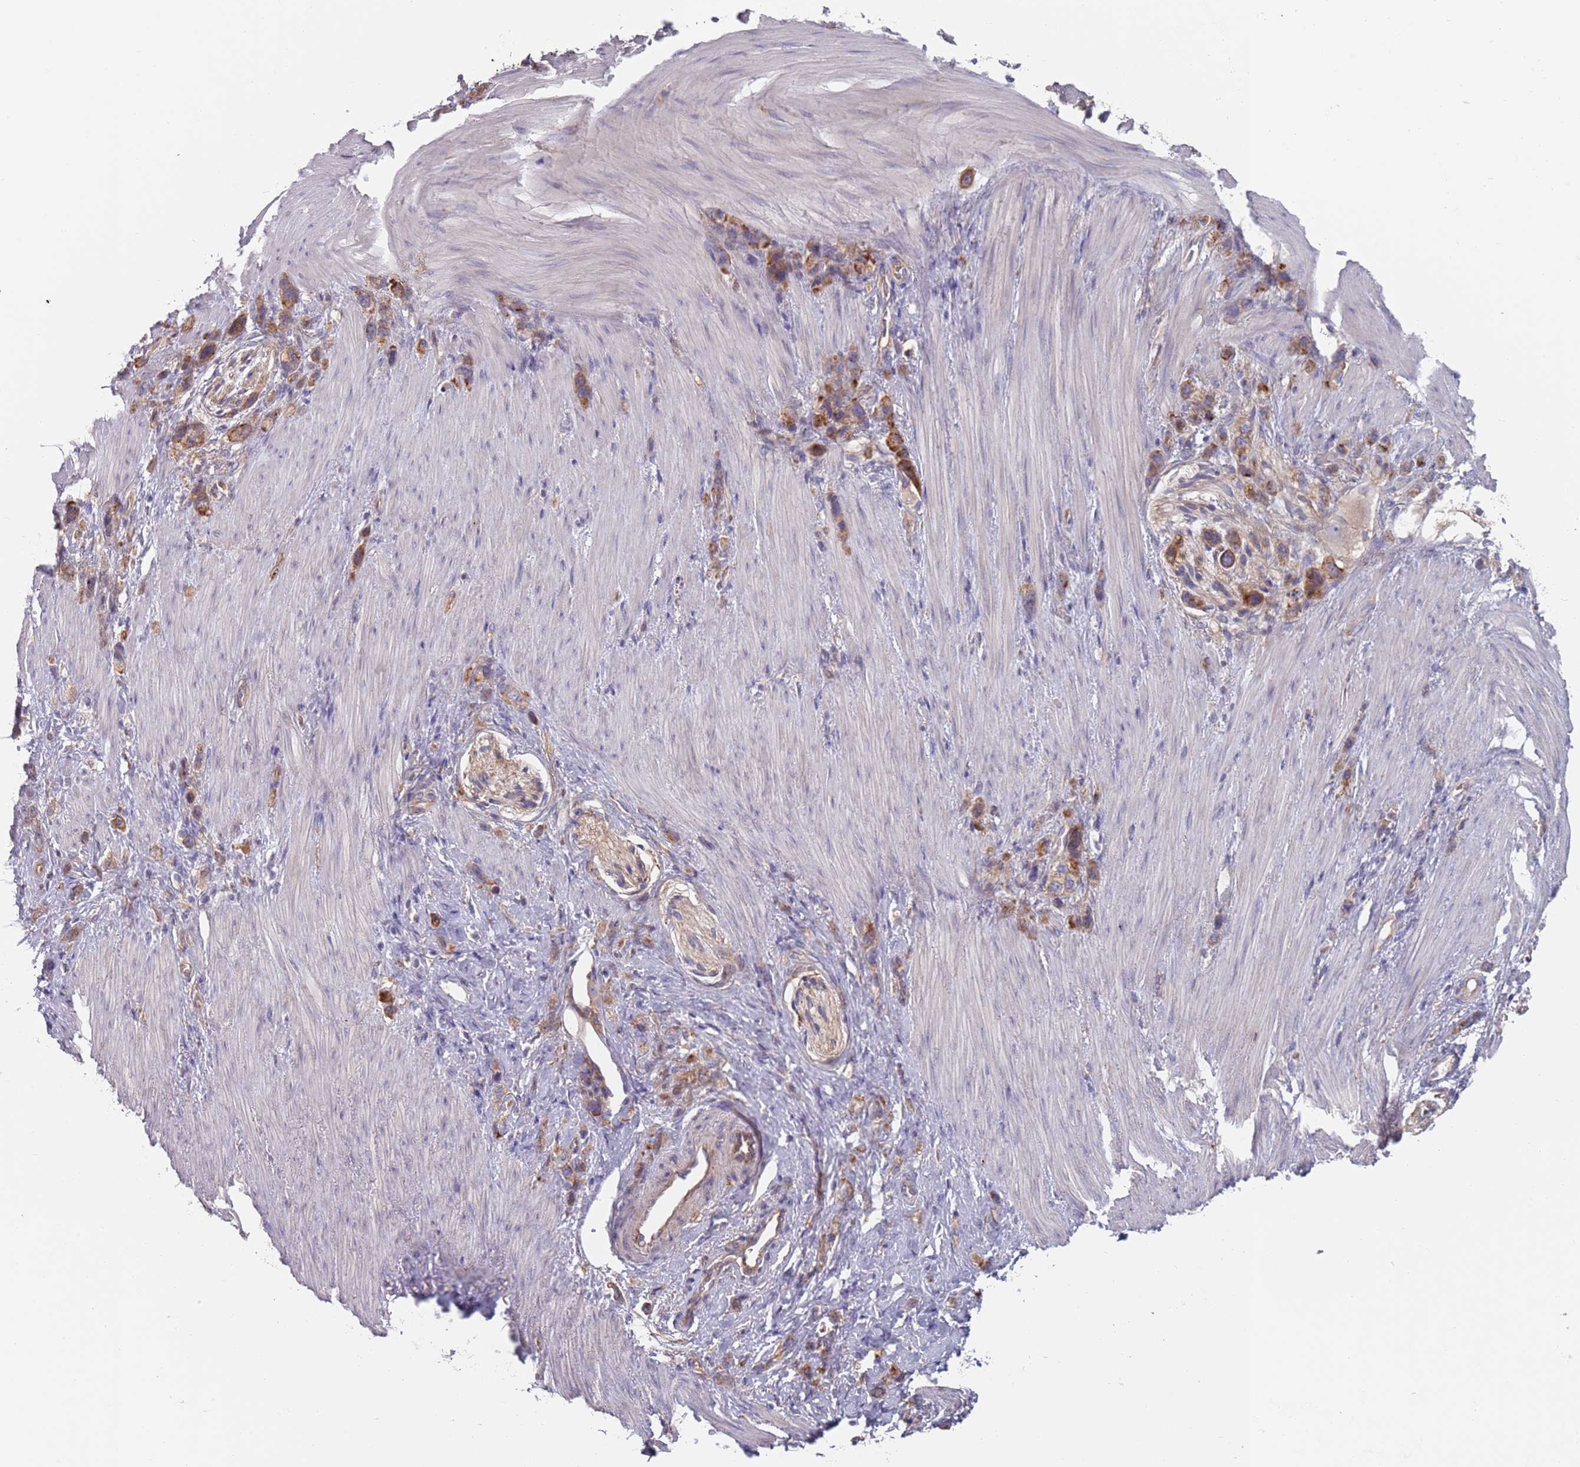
{"staining": {"intensity": "moderate", "quantity": ">75%", "location": "cytoplasmic/membranous"}, "tissue": "stomach cancer", "cell_type": "Tumor cells", "image_type": "cancer", "snomed": [{"axis": "morphology", "description": "Adenocarcinoma, NOS"}, {"axis": "topography", "description": "Stomach"}], "caption": "A high-resolution image shows IHC staining of stomach cancer, which exhibits moderate cytoplasmic/membranous expression in about >75% of tumor cells.", "gene": "APPL2", "patient": {"sex": "female", "age": 65}}